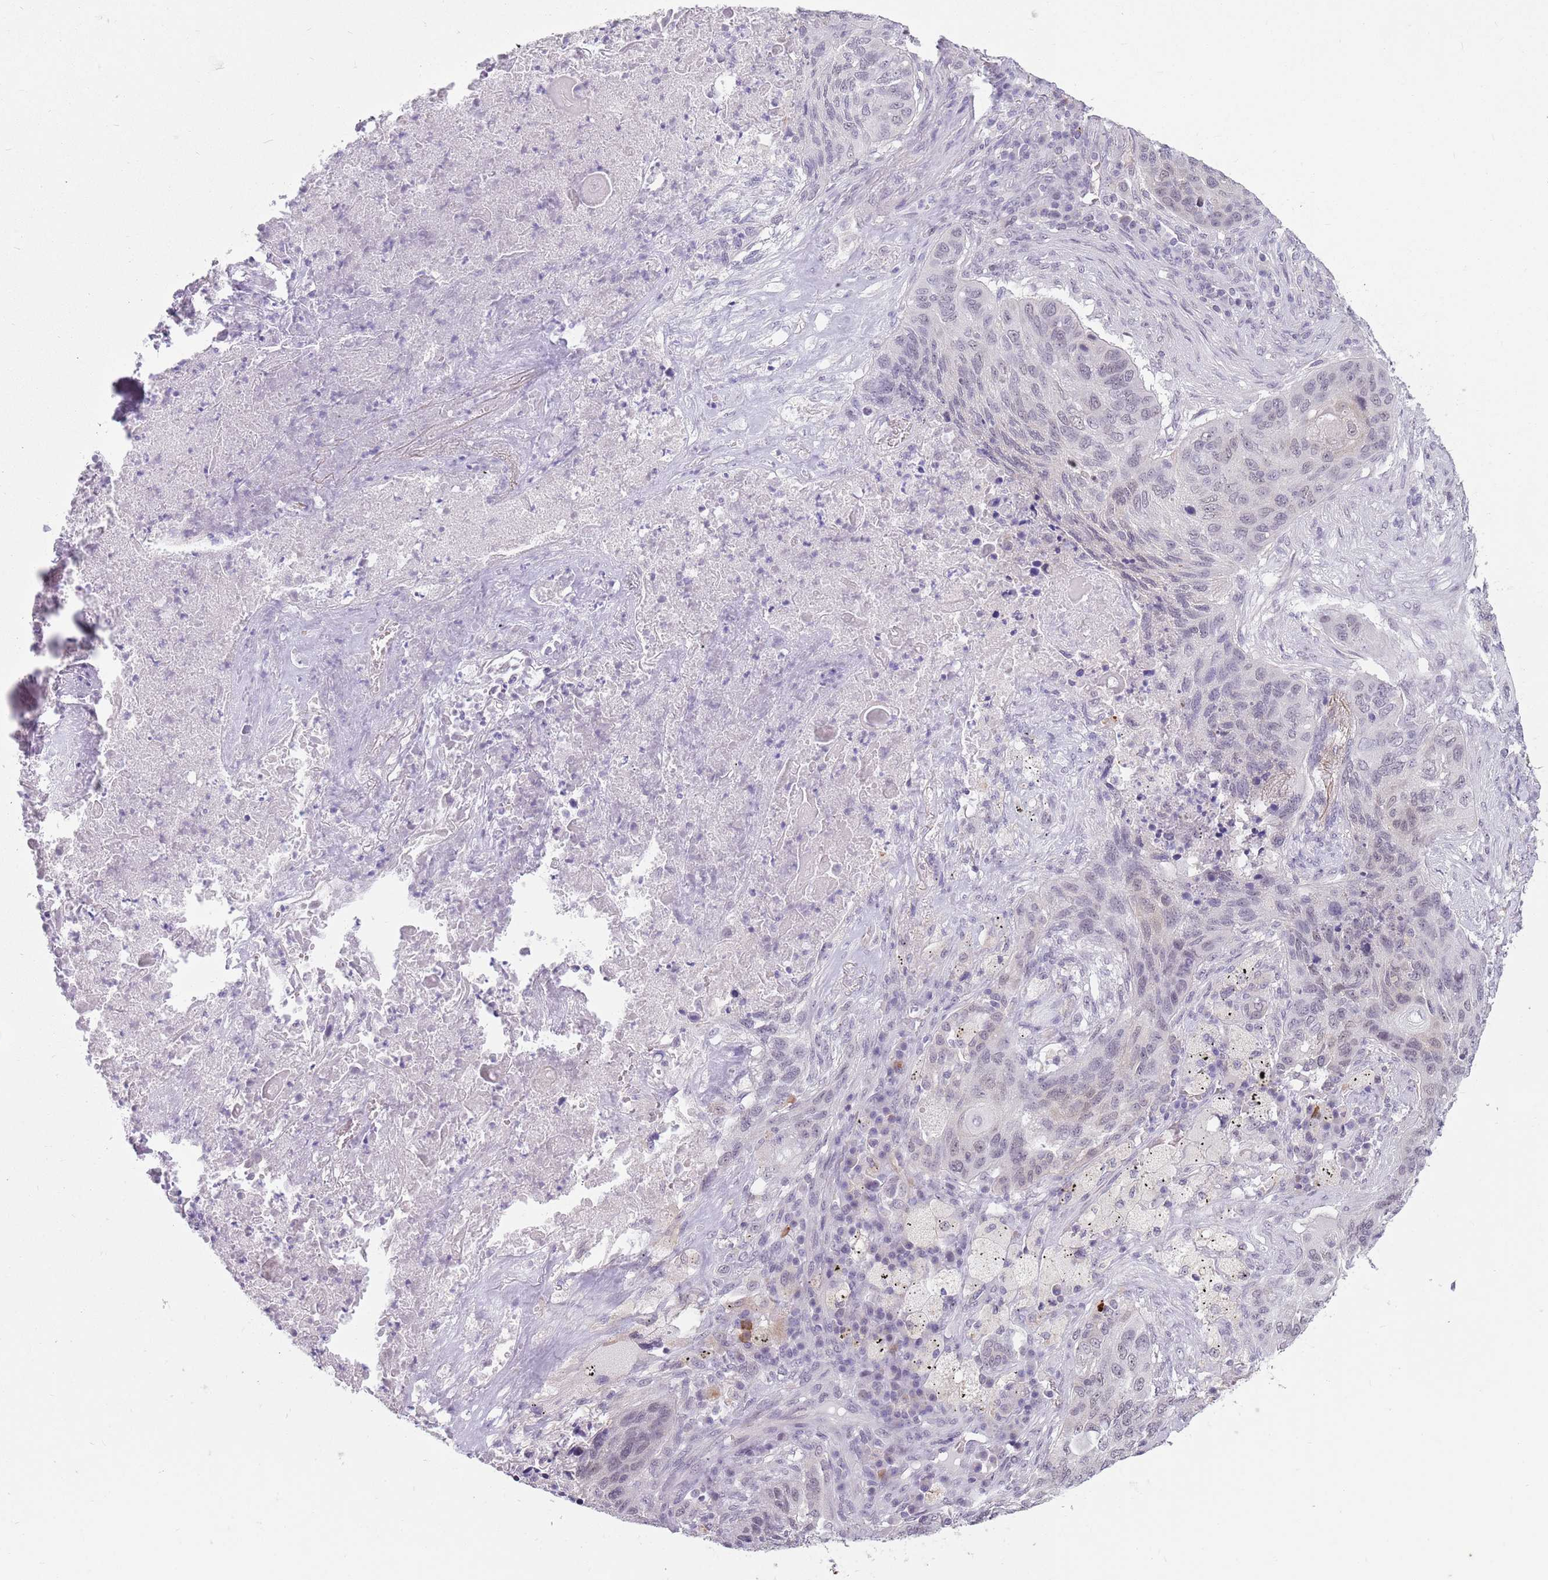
{"staining": {"intensity": "weak", "quantity": "<25%", "location": "nuclear"}, "tissue": "lung cancer", "cell_type": "Tumor cells", "image_type": "cancer", "snomed": [{"axis": "morphology", "description": "Squamous cell carcinoma, NOS"}, {"axis": "topography", "description": "Lung"}], "caption": "The photomicrograph demonstrates no staining of tumor cells in lung cancer (squamous cell carcinoma).", "gene": "ZNF574", "patient": {"sex": "female", "age": 63}}